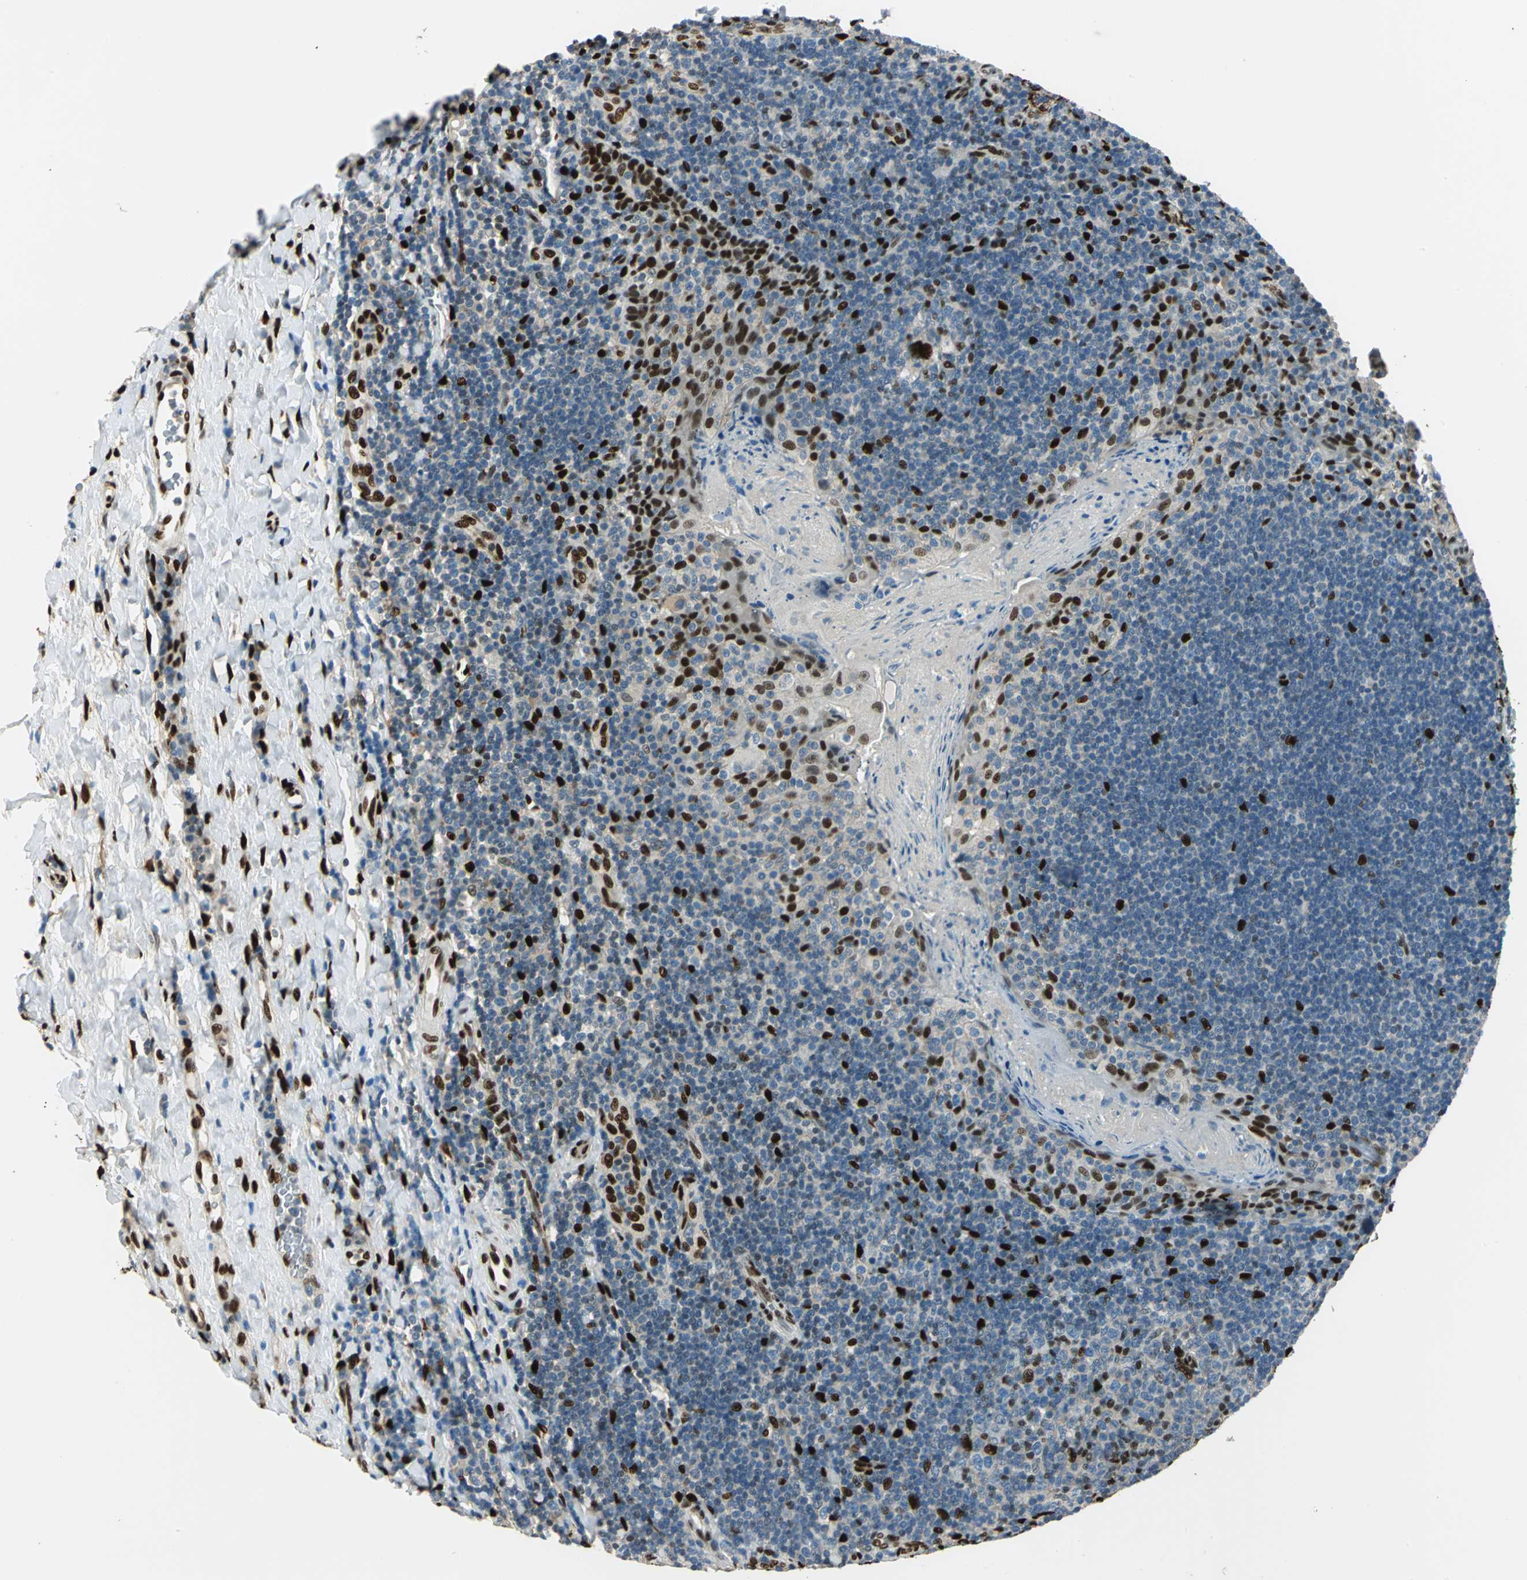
{"staining": {"intensity": "strong", "quantity": "<25%", "location": "nuclear"}, "tissue": "tonsil", "cell_type": "Germinal center cells", "image_type": "normal", "snomed": [{"axis": "morphology", "description": "Normal tissue, NOS"}, {"axis": "topography", "description": "Tonsil"}], "caption": "IHC micrograph of benign tonsil: human tonsil stained using IHC demonstrates medium levels of strong protein expression localized specifically in the nuclear of germinal center cells, appearing as a nuclear brown color.", "gene": "NFIA", "patient": {"sex": "male", "age": 17}}